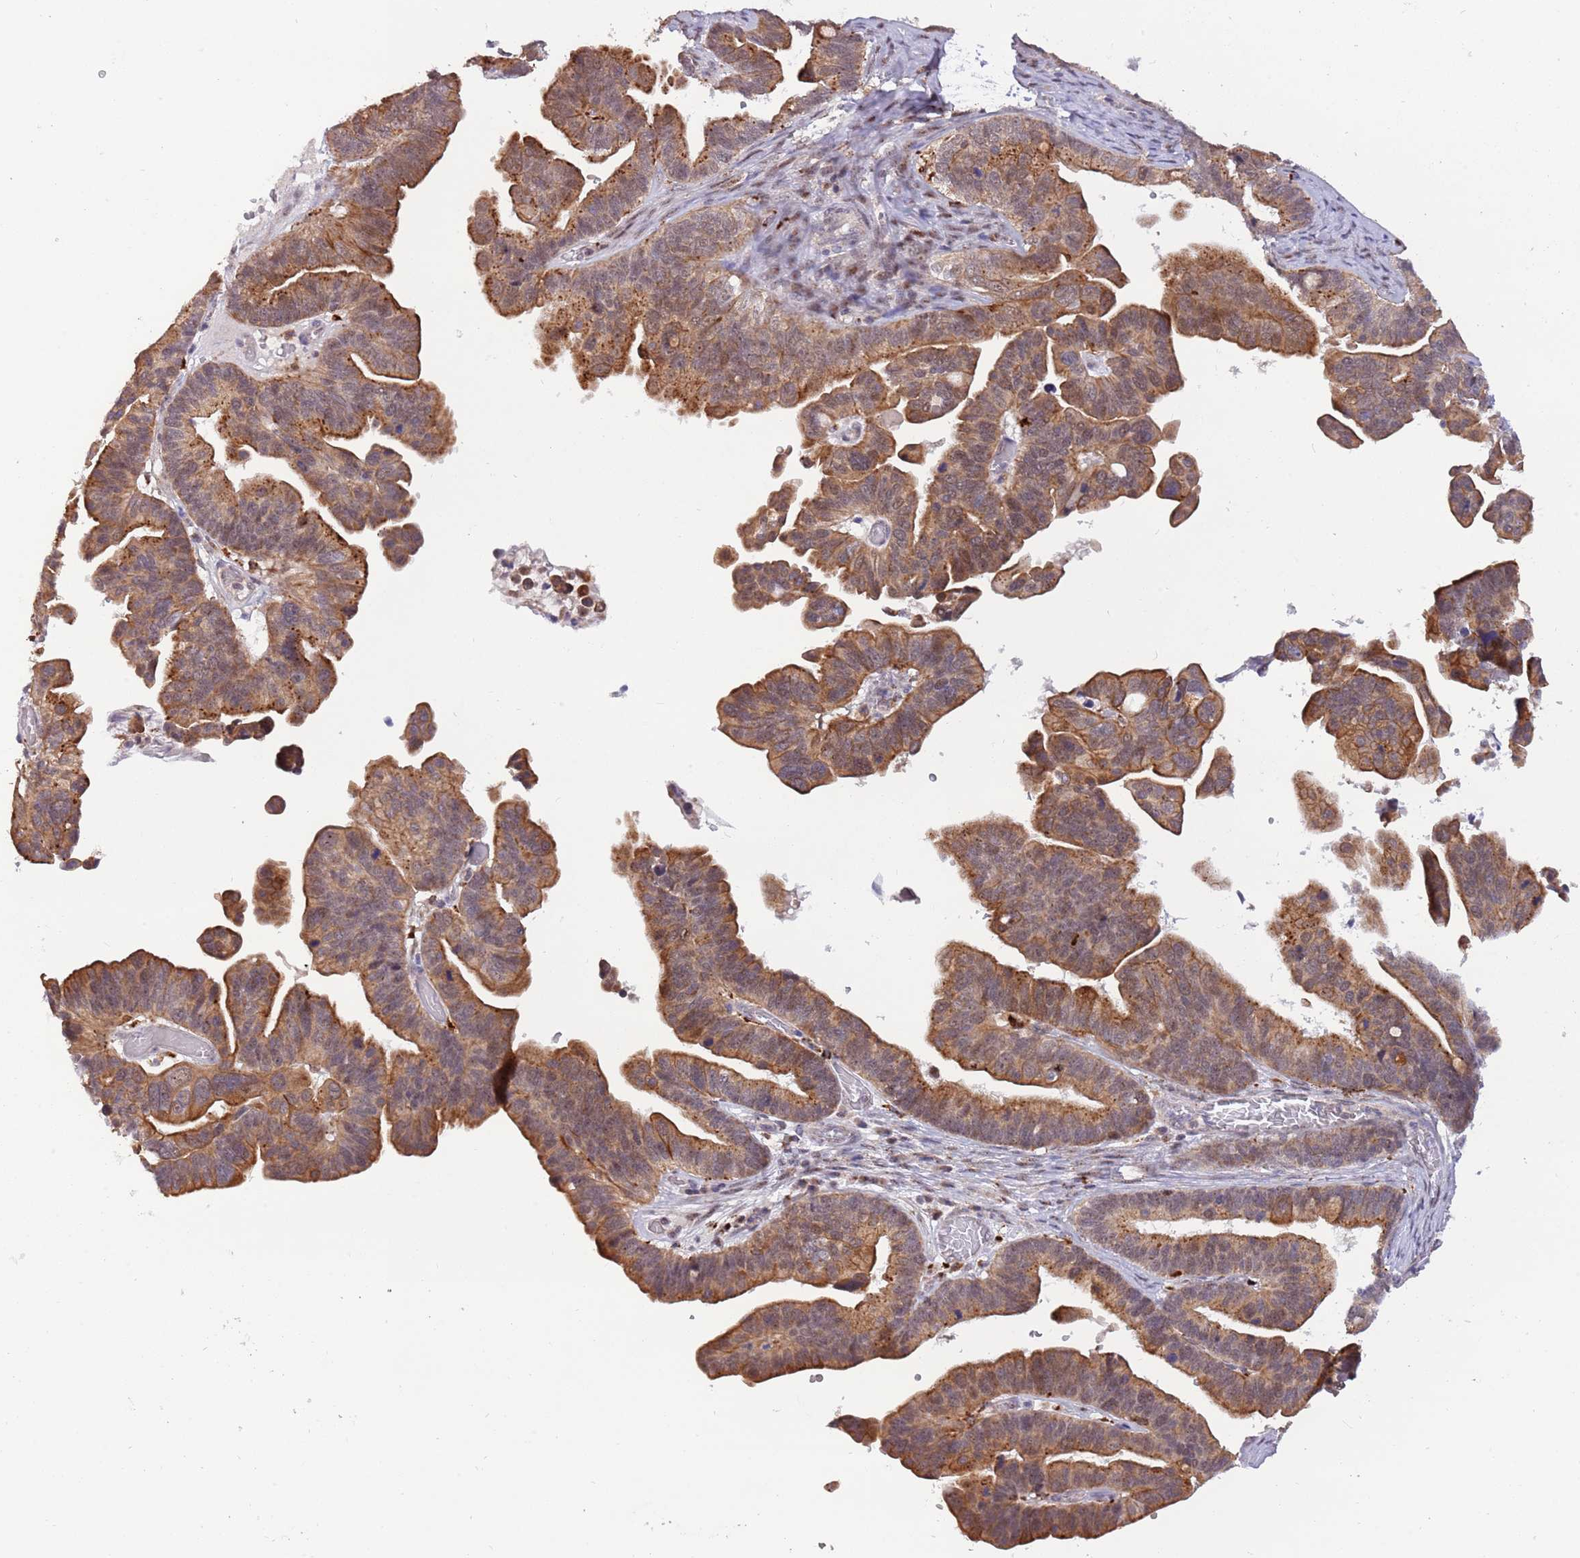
{"staining": {"intensity": "moderate", "quantity": ">75%", "location": "cytoplasmic/membranous,nuclear"}, "tissue": "ovarian cancer", "cell_type": "Tumor cells", "image_type": "cancer", "snomed": [{"axis": "morphology", "description": "Cystadenocarcinoma, serous, NOS"}, {"axis": "topography", "description": "Ovary"}], "caption": "Ovarian cancer (serous cystadenocarcinoma) stained with a protein marker displays moderate staining in tumor cells.", "gene": "TRIM27", "patient": {"sex": "female", "age": 56}}